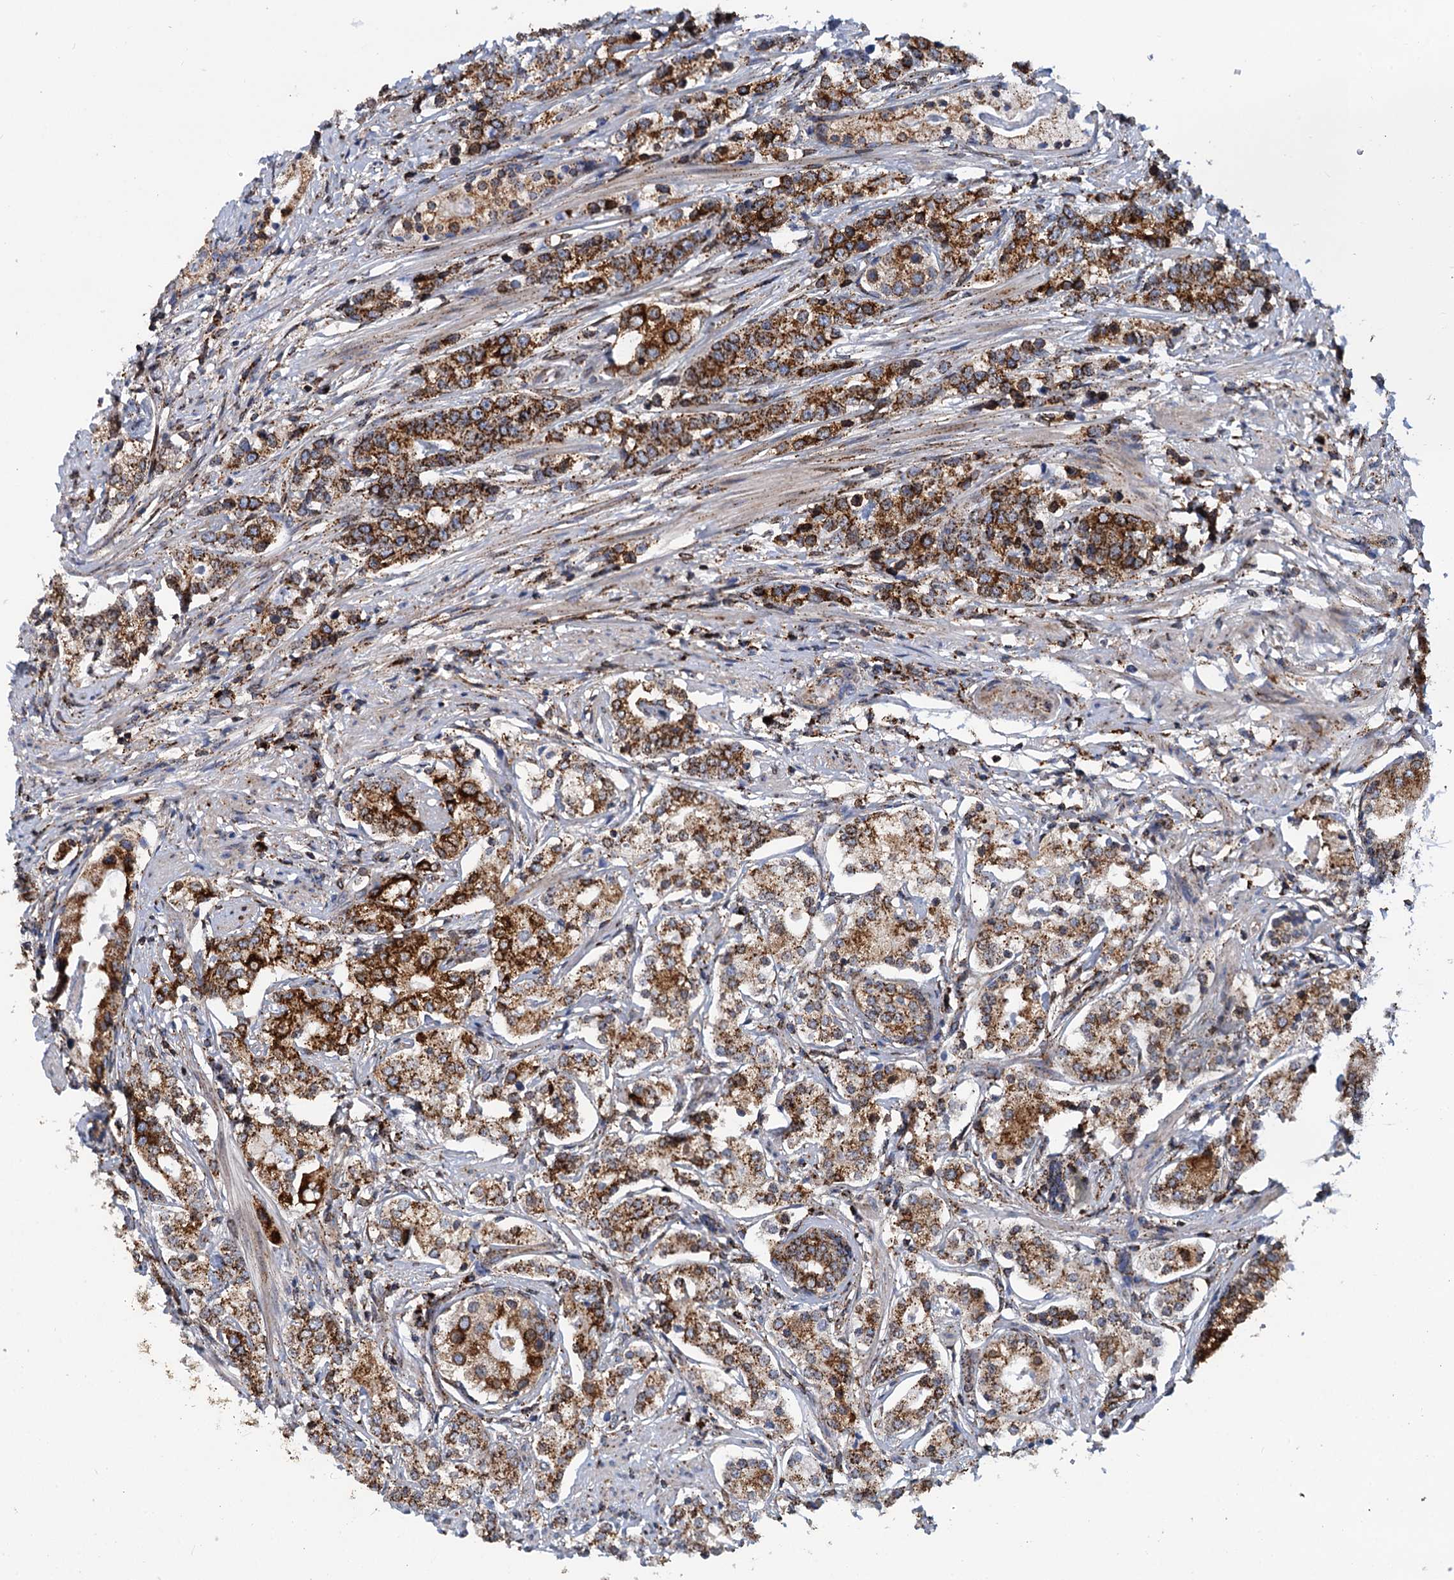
{"staining": {"intensity": "strong", "quantity": ">75%", "location": "cytoplasmic/membranous"}, "tissue": "prostate cancer", "cell_type": "Tumor cells", "image_type": "cancer", "snomed": [{"axis": "morphology", "description": "Adenocarcinoma, High grade"}, {"axis": "topography", "description": "Prostate"}], "caption": "Immunohistochemical staining of adenocarcinoma (high-grade) (prostate) exhibits strong cytoplasmic/membranous protein positivity in approximately >75% of tumor cells. The protein of interest is stained brown, and the nuclei are stained in blue (DAB (3,3'-diaminobenzidine) IHC with brightfield microscopy, high magnification).", "gene": "SUPT20H", "patient": {"sex": "male", "age": 69}}